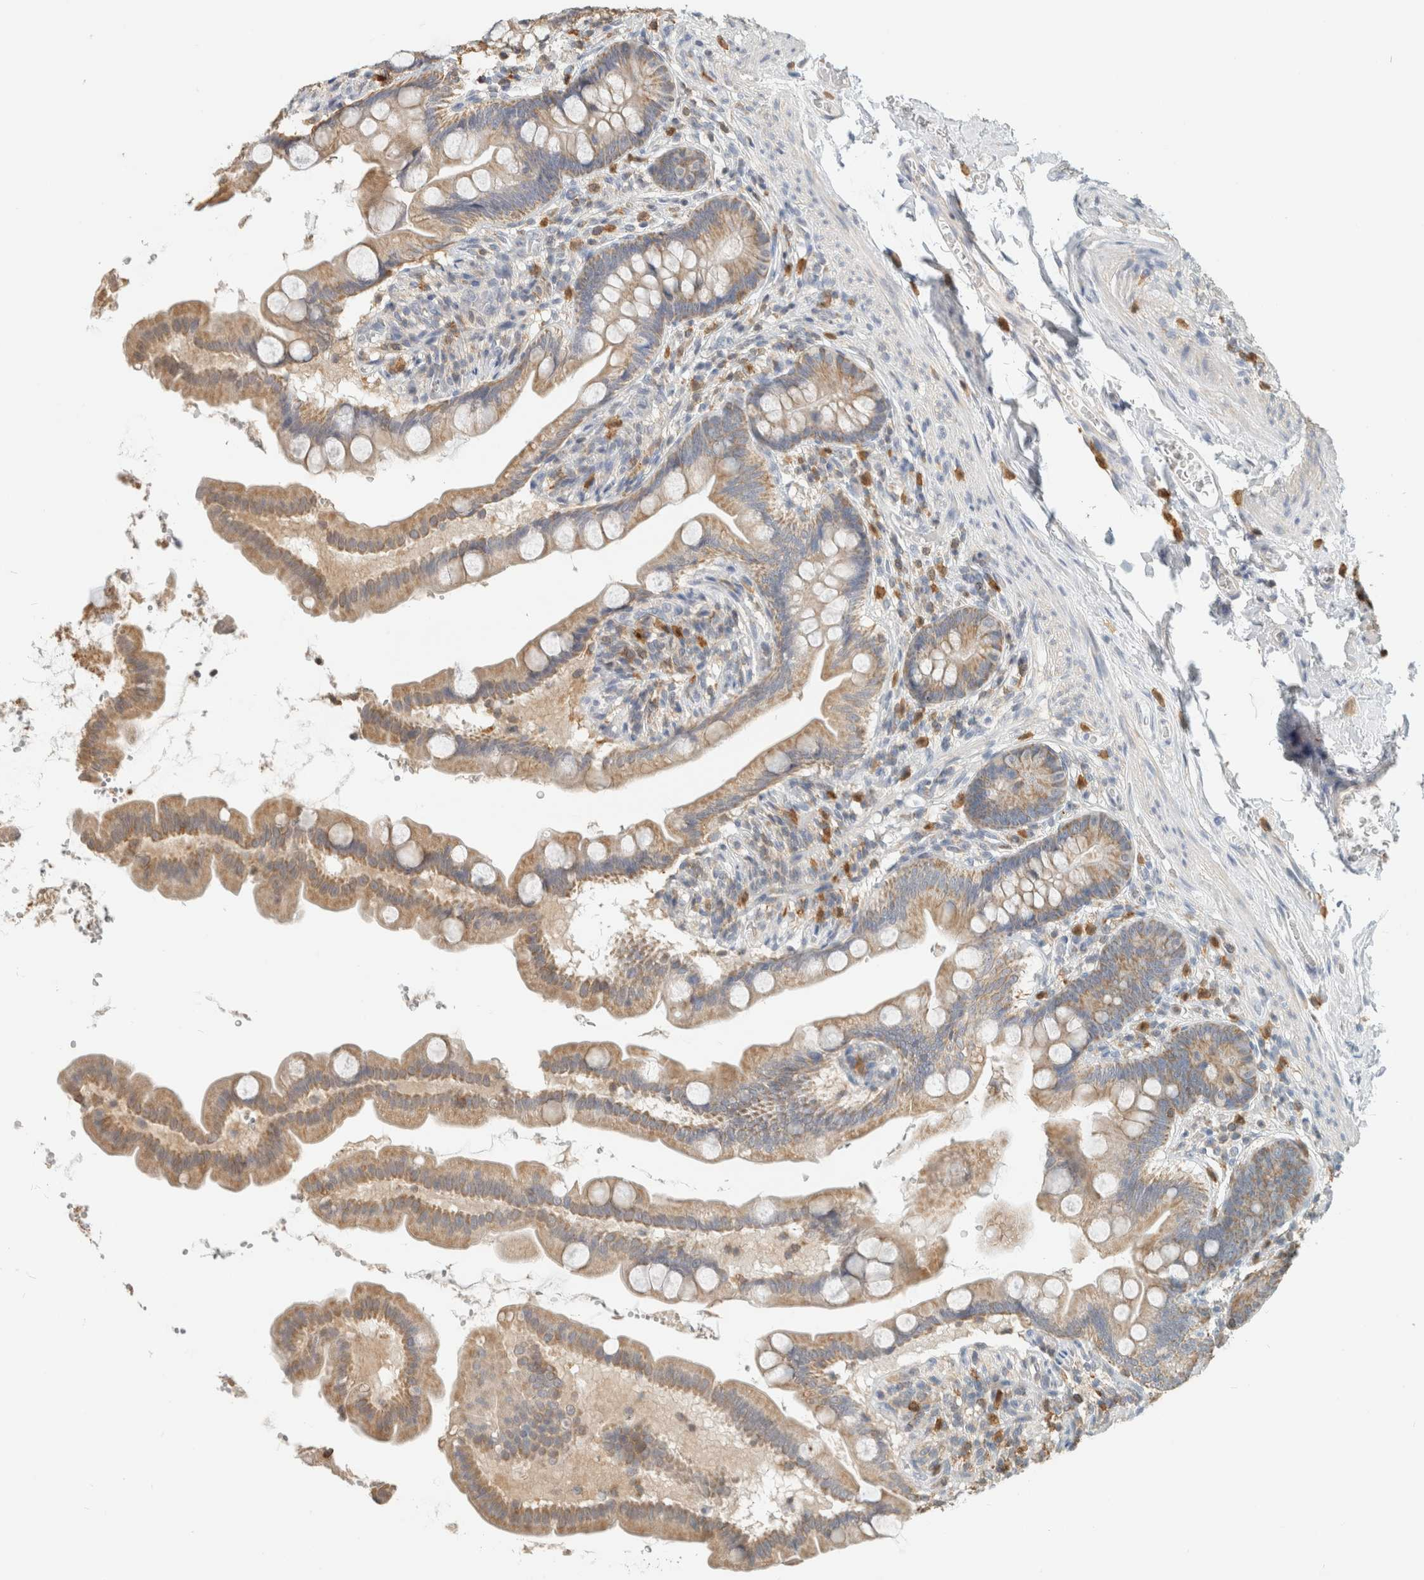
{"staining": {"intensity": "moderate", "quantity": ">75%", "location": "cytoplasmic/membranous"}, "tissue": "small intestine", "cell_type": "Glandular cells", "image_type": "normal", "snomed": [{"axis": "morphology", "description": "Normal tissue, NOS"}, {"axis": "topography", "description": "Small intestine"}], "caption": "The immunohistochemical stain labels moderate cytoplasmic/membranous expression in glandular cells of unremarkable small intestine.", "gene": "CAPG", "patient": {"sex": "female", "age": 56}}